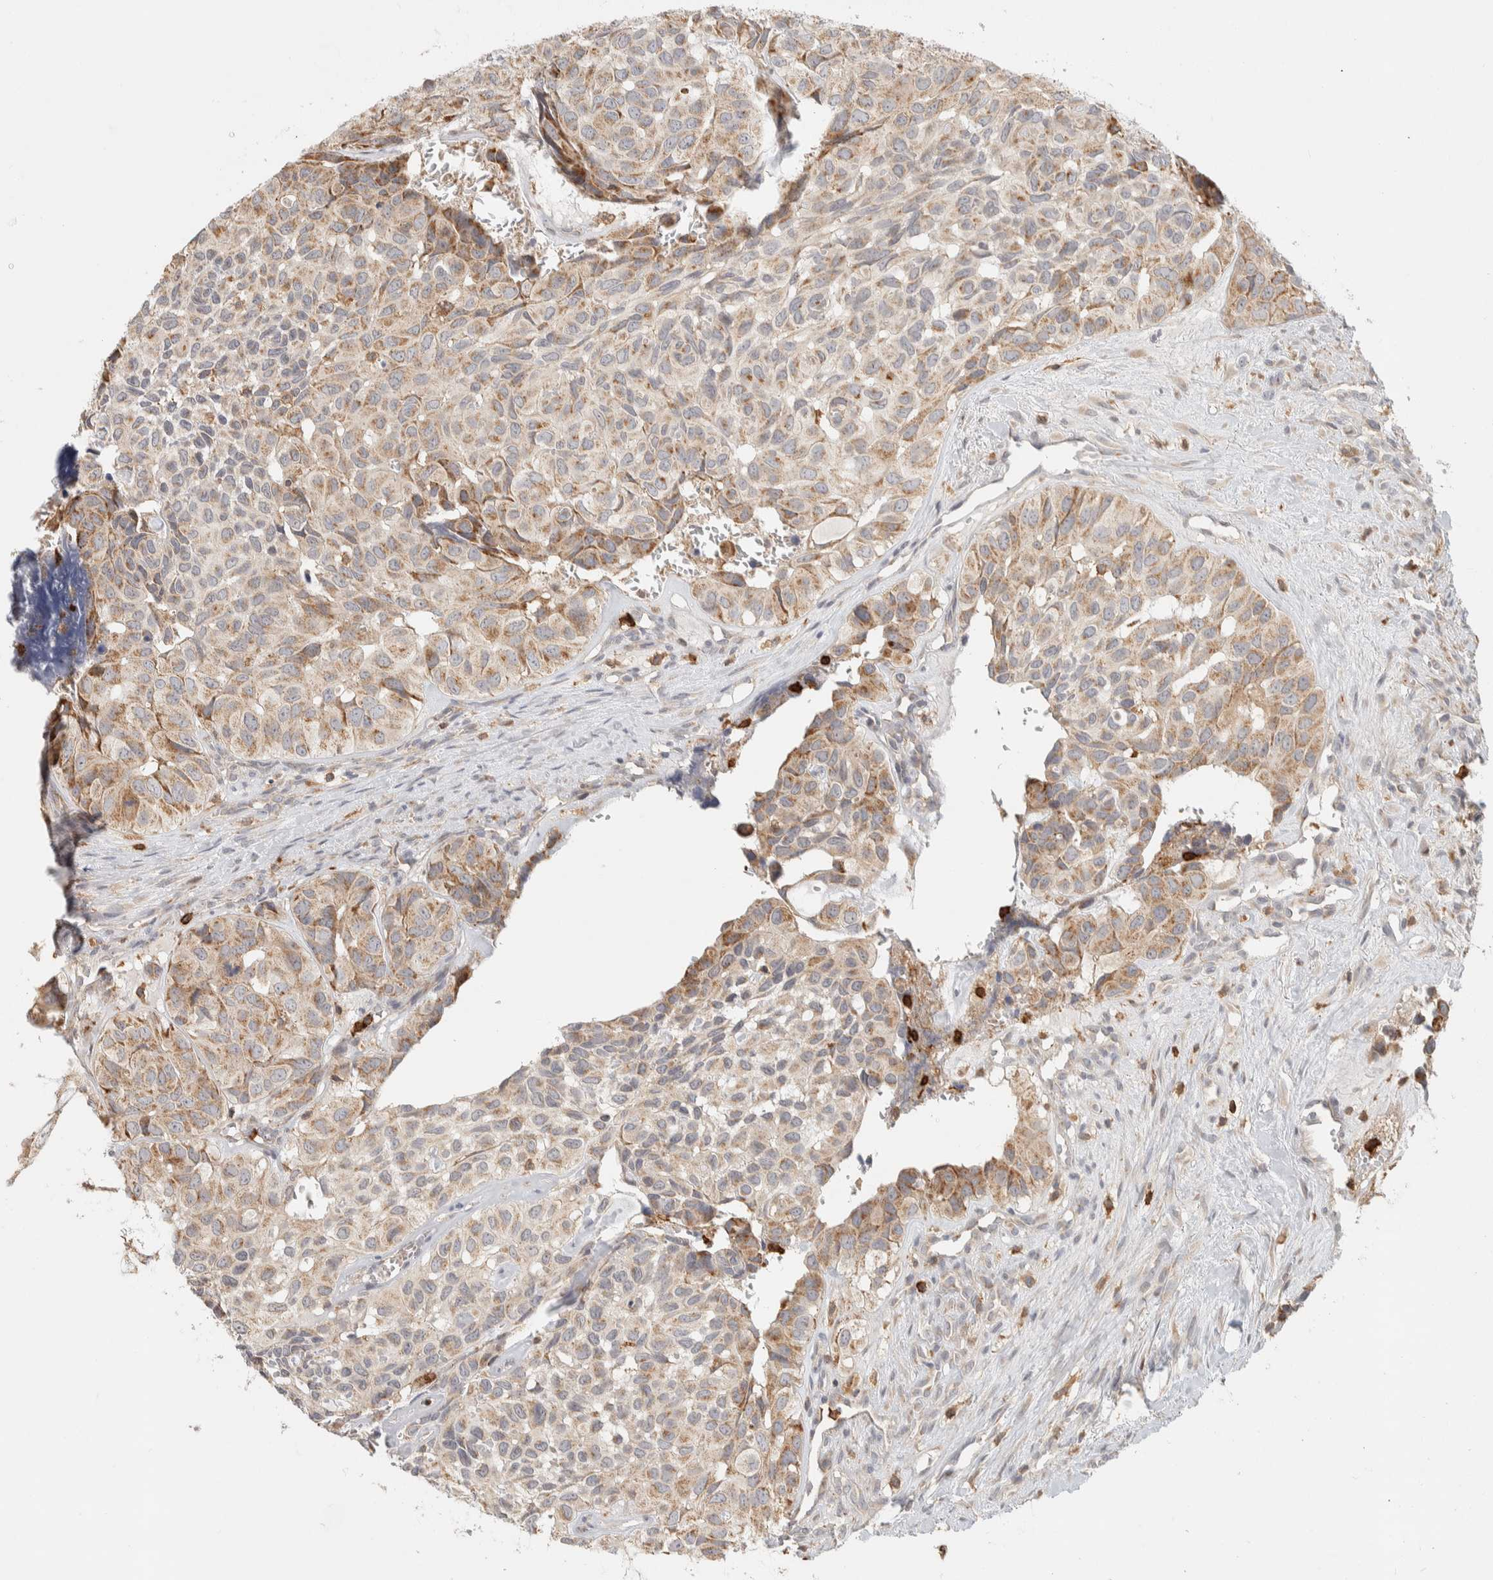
{"staining": {"intensity": "moderate", "quantity": "25%-75%", "location": "cytoplasmic/membranous"}, "tissue": "head and neck cancer", "cell_type": "Tumor cells", "image_type": "cancer", "snomed": [{"axis": "morphology", "description": "Adenocarcinoma, NOS"}, {"axis": "topography", "description": "Salivary gland, NOS"}, {"axis": "topography", "description": "Head-Neck"}], "caption": "Immunohistochemical staining of adenocarcinoma (head and neck) exhibits medium levels of moderate cytoplasmic/membranous positivity in about 25%-75% of tumor cells. The staining was performed using DAB (3,3'-diaminobenzidine) to visualize the protein expression in brown, while the nuclei were stained in blue with hematoxylin (Magnification: 20x).", "gene": "RUNDC1", "patient": {"sex": "female", "age": 76}}